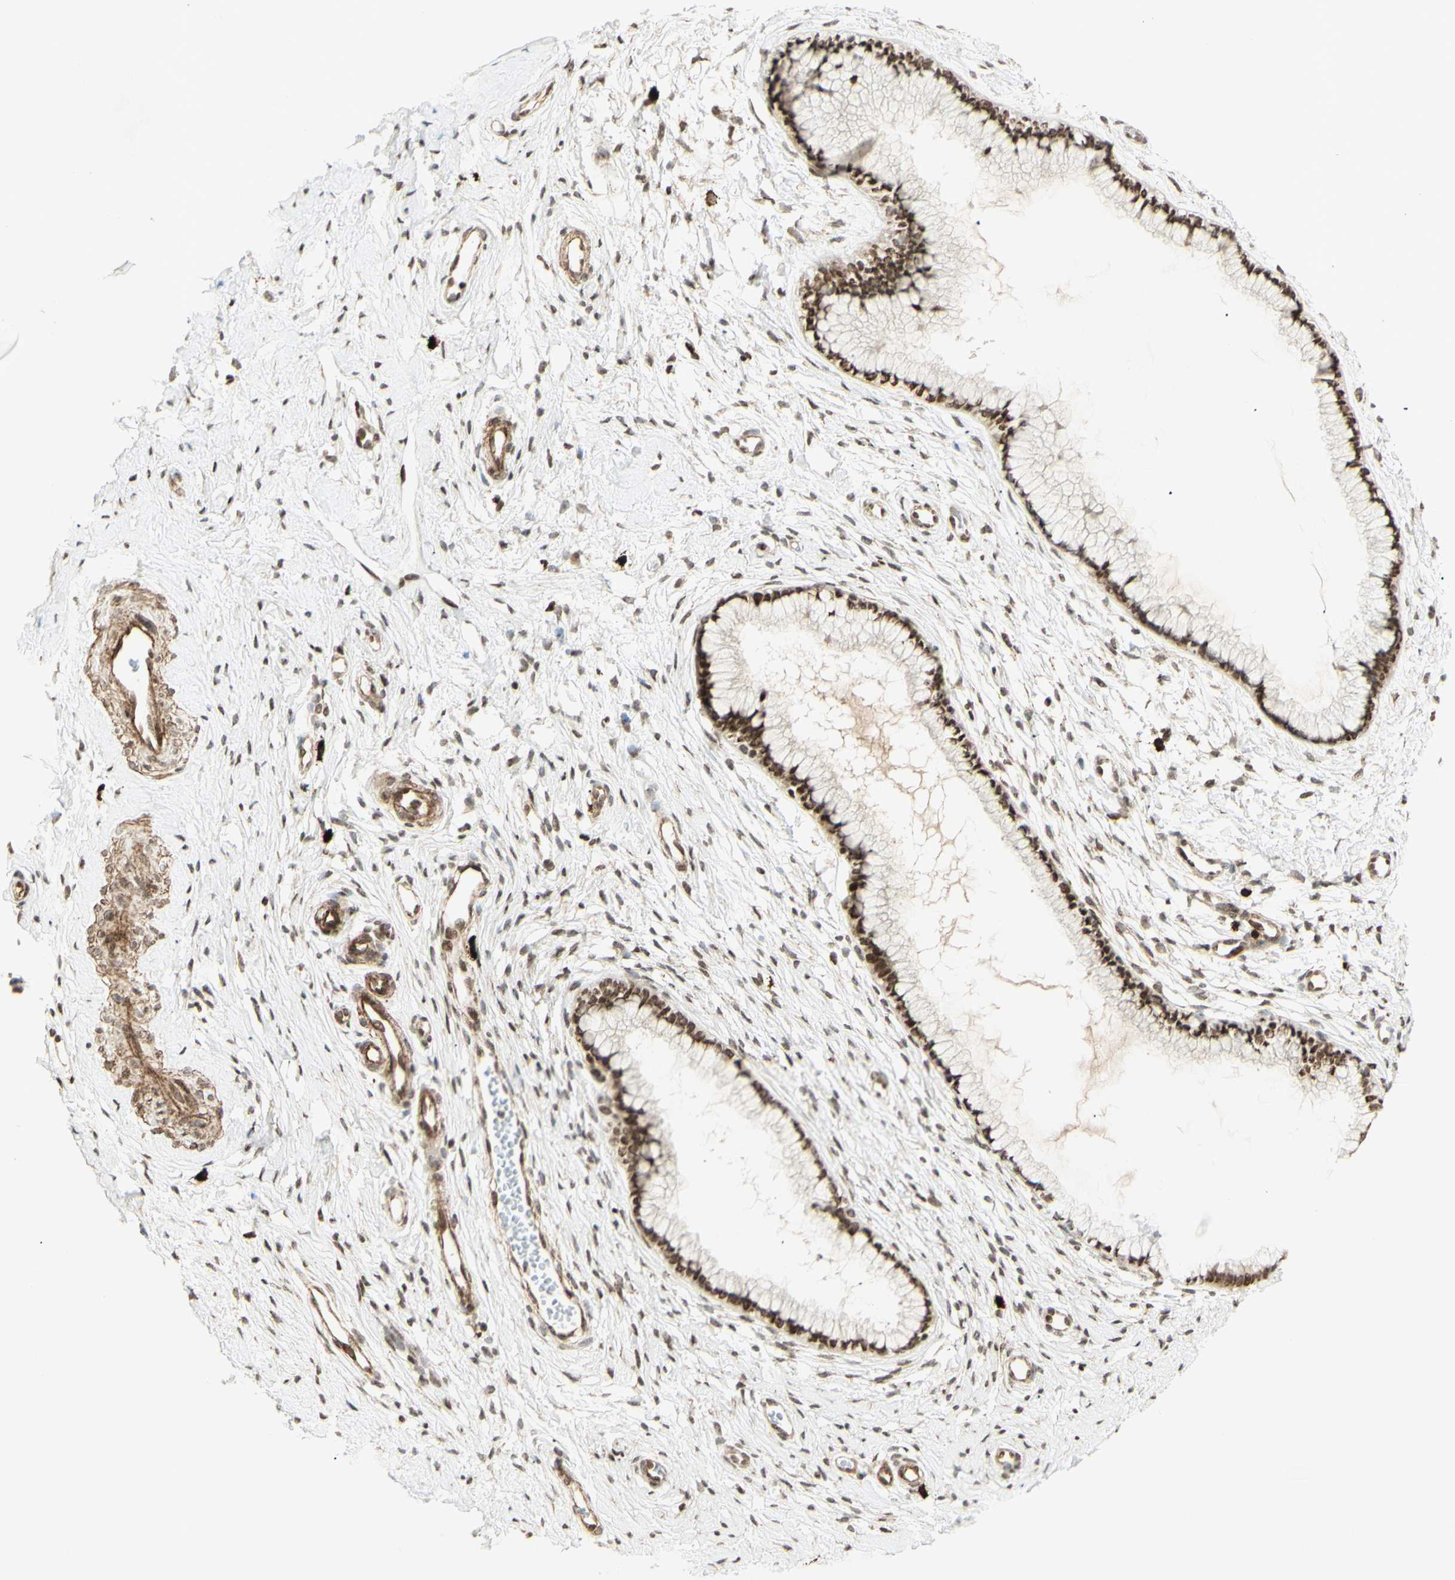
{"staining": {"intensity": "strong", "quantity": ">75%", "location": "nuclear"}, "tissue": "cervix", "cell_type": "Glandular cells", "image_type": "normal", "snomed": [{"axis": "morphology", "description": "Normal tissue, NOS"}, {"axis": "topography", "description": "Cervix"}], "caption": "Approximately >75% of glandular cells in normal cervix reveal strong nuclear protein expression as visualized by brown immunohistochemical staining.", "gene": "ZMYM6", "patient": {"sex": "female", "age": 65}}